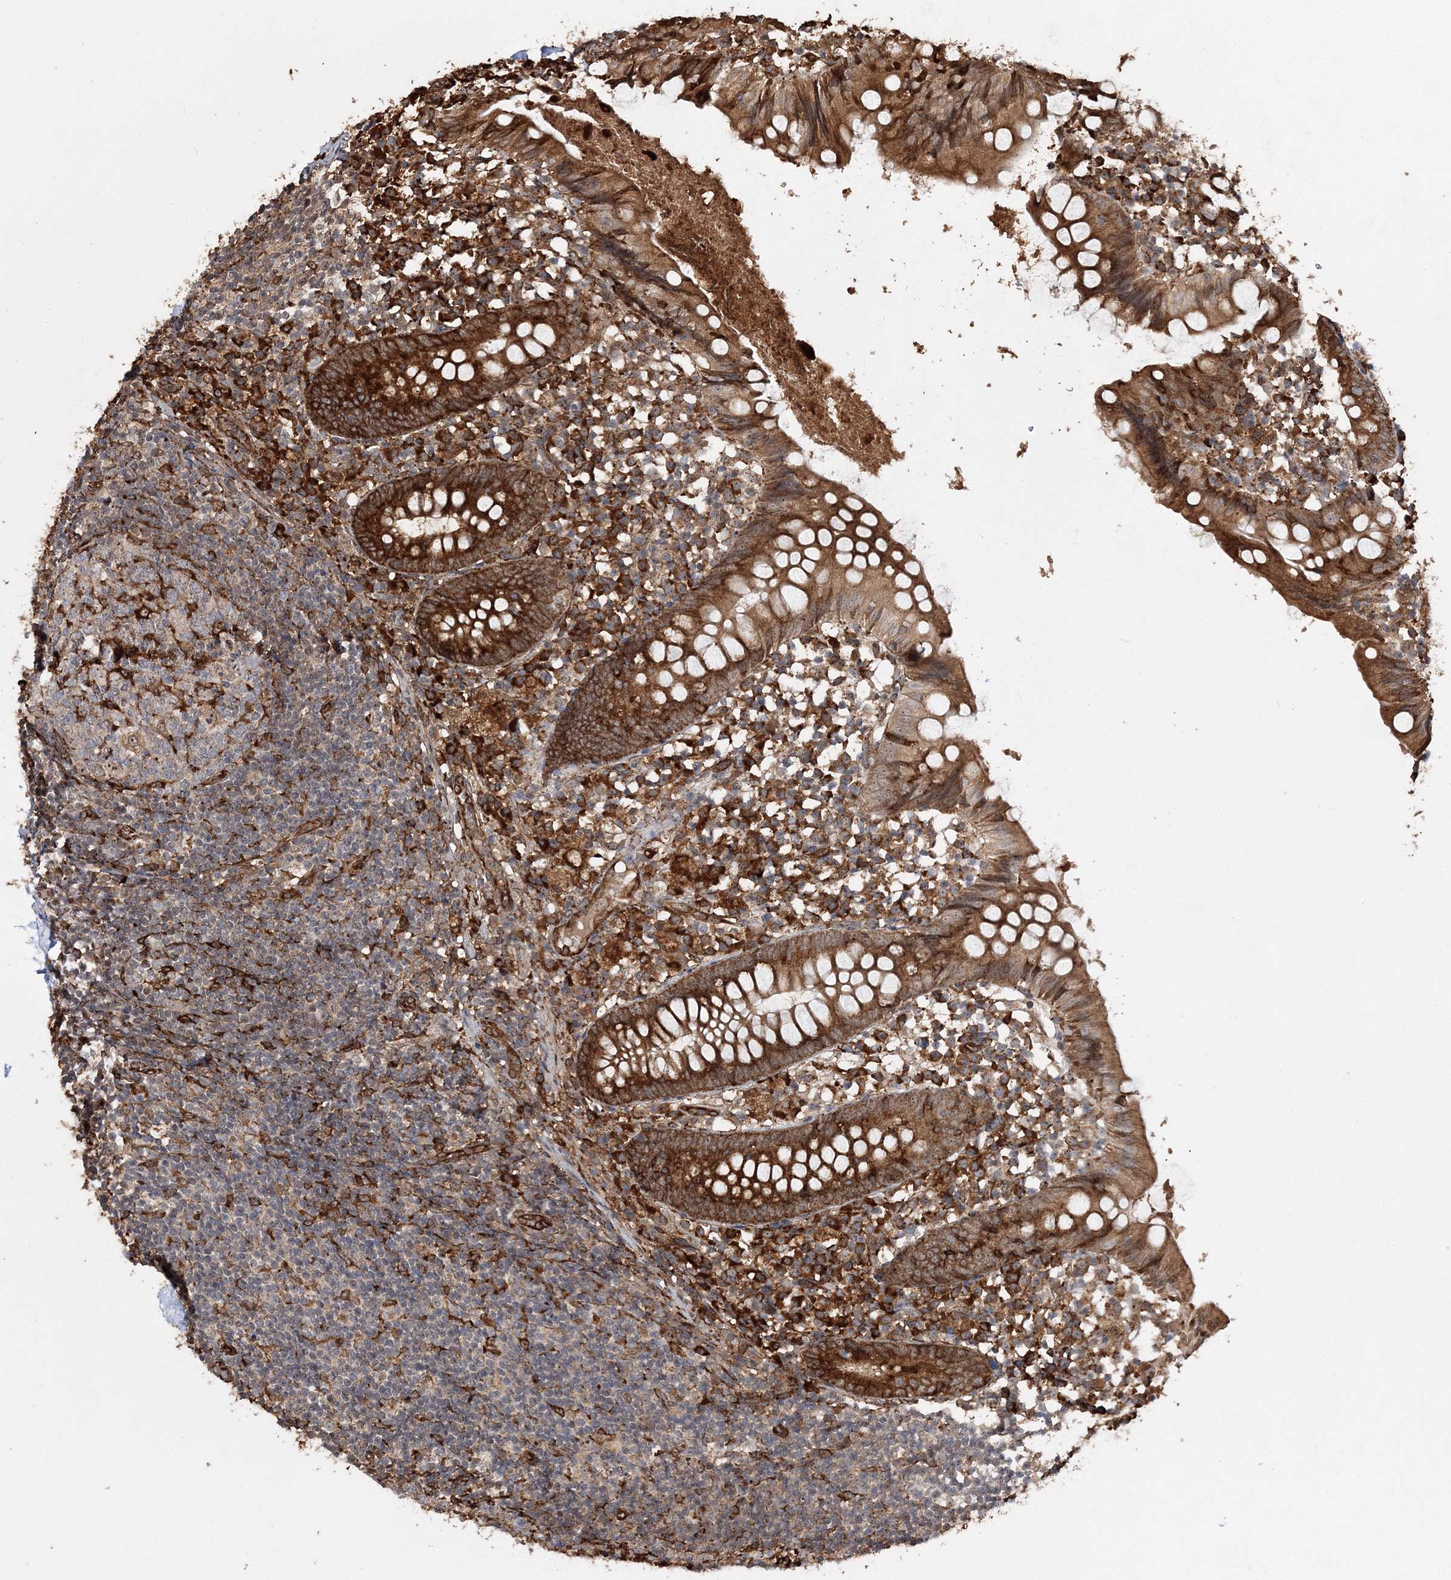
{"staining": {"intensity": "strong", "quantity": ">75%", "location": "cytoplasmic/membranous"}, "tissue": "appendix", "cell_type": "Glandular cells", "image_type": "normal", "snomed": [{"axis": "morphology", "description": "Normal tissue, NOS"}, {"axis": "topography", "description": "Appendix"}], "caption": "Approximately >75% of glandular cells in normal human appendix show strong cytoplasmic/membranous protein positivity as visualized by brown immunohistochemical staining.", "gene": "SCRN3", "patient": {"sex": "female", "age": 20}}